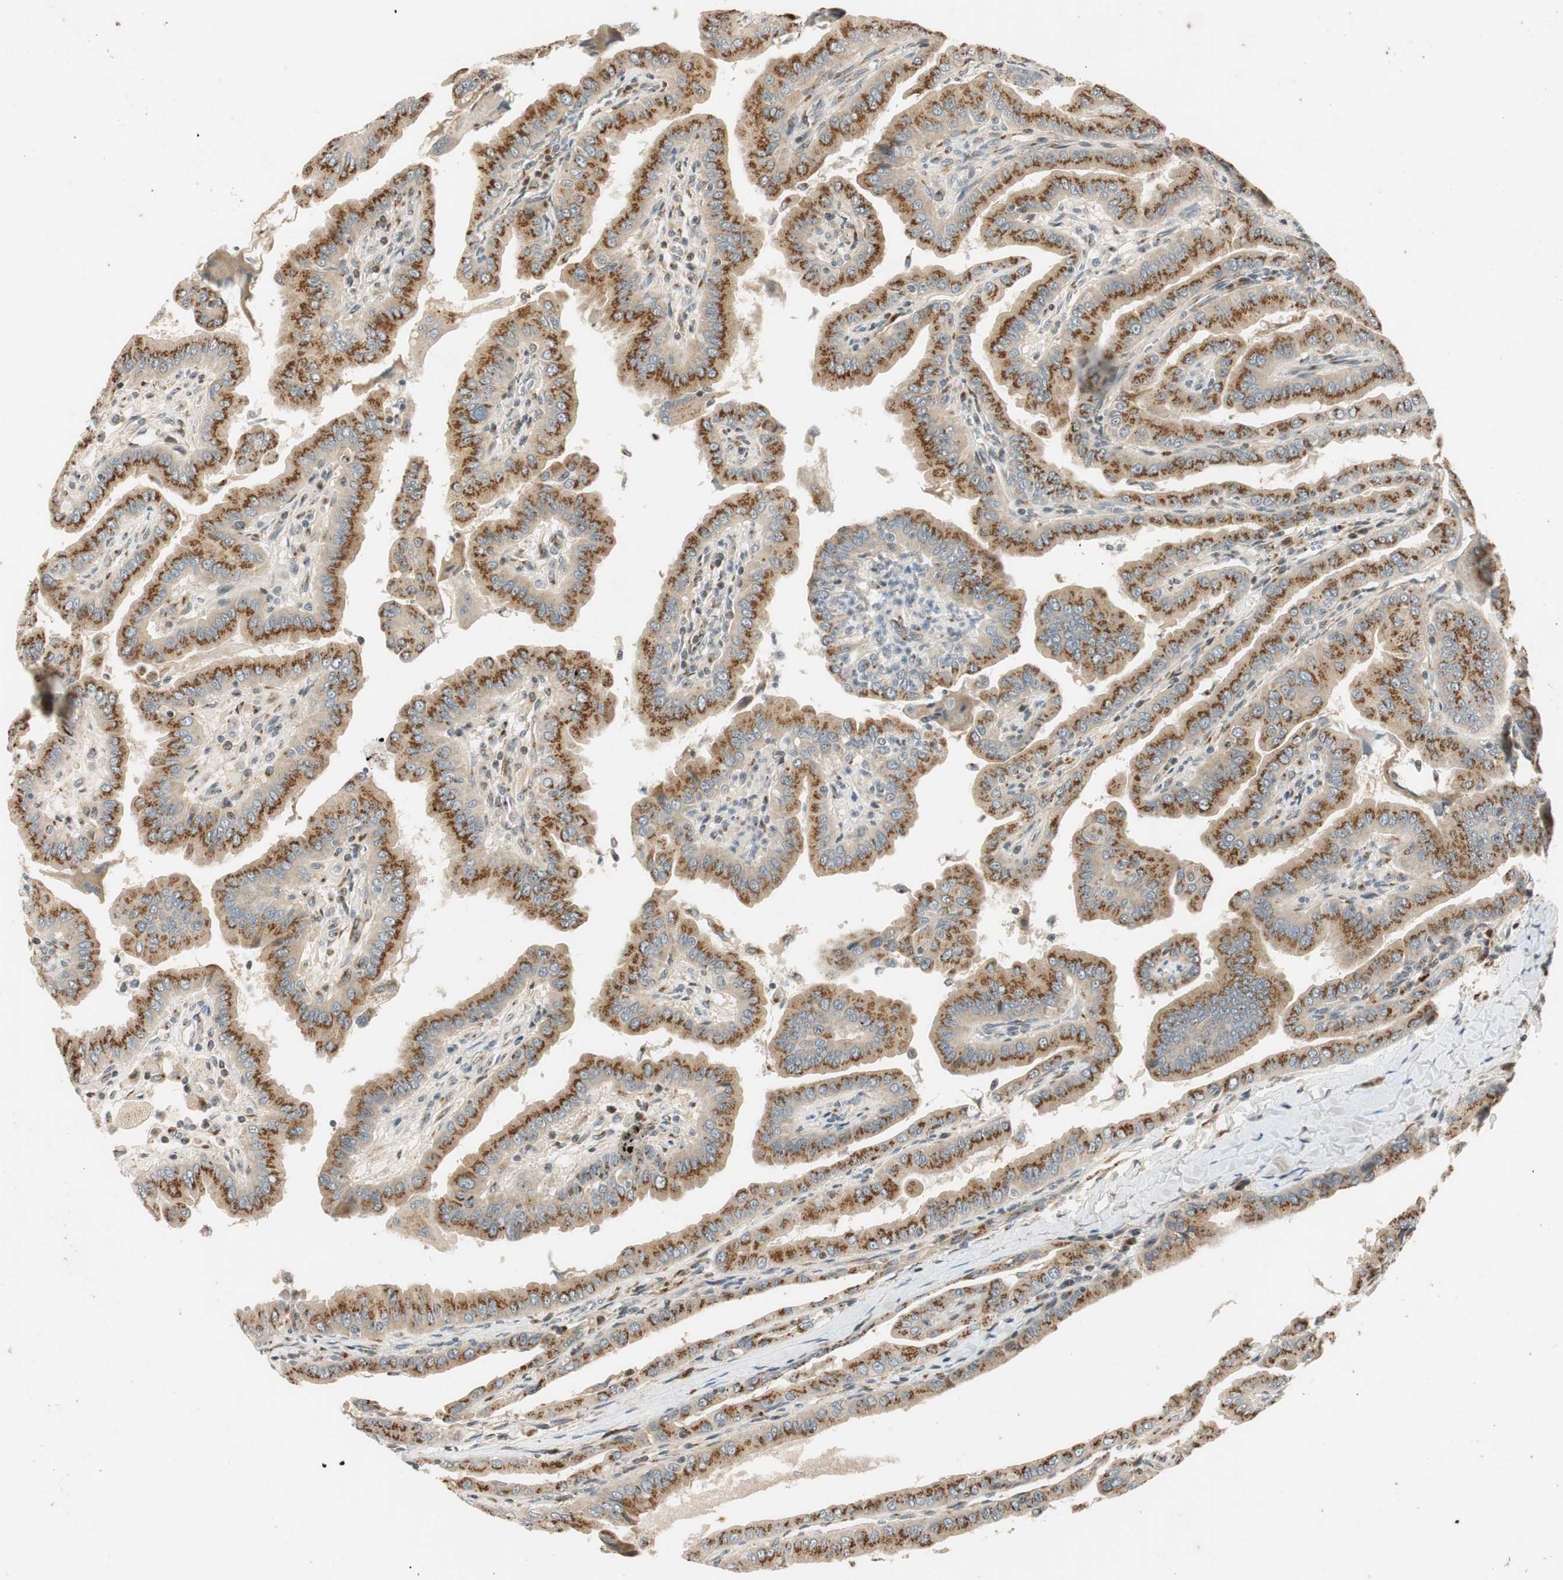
{"staining": {"intensity": "moderate", "quantity": ">75%", "location": "cytoplasmic/membranous"}, "tissue": "thyroid cancer", "cell_type": "Tumor cells", "image_type": "cancer", "snomed": [{"axis": "morphology", "description": "Papillary adenocarcinoma, NOS"}, {"axis": "topography", "description": "Thyroid gland"}], "caption": "A histopathology image of human thyroid papillary adenocarcinoma stained for a protein reveals moderate cytoplasmic/membranous brown staining in tumor cells.", "gene": "NEO1", "patient": {"sex": "male", "age": 33}}